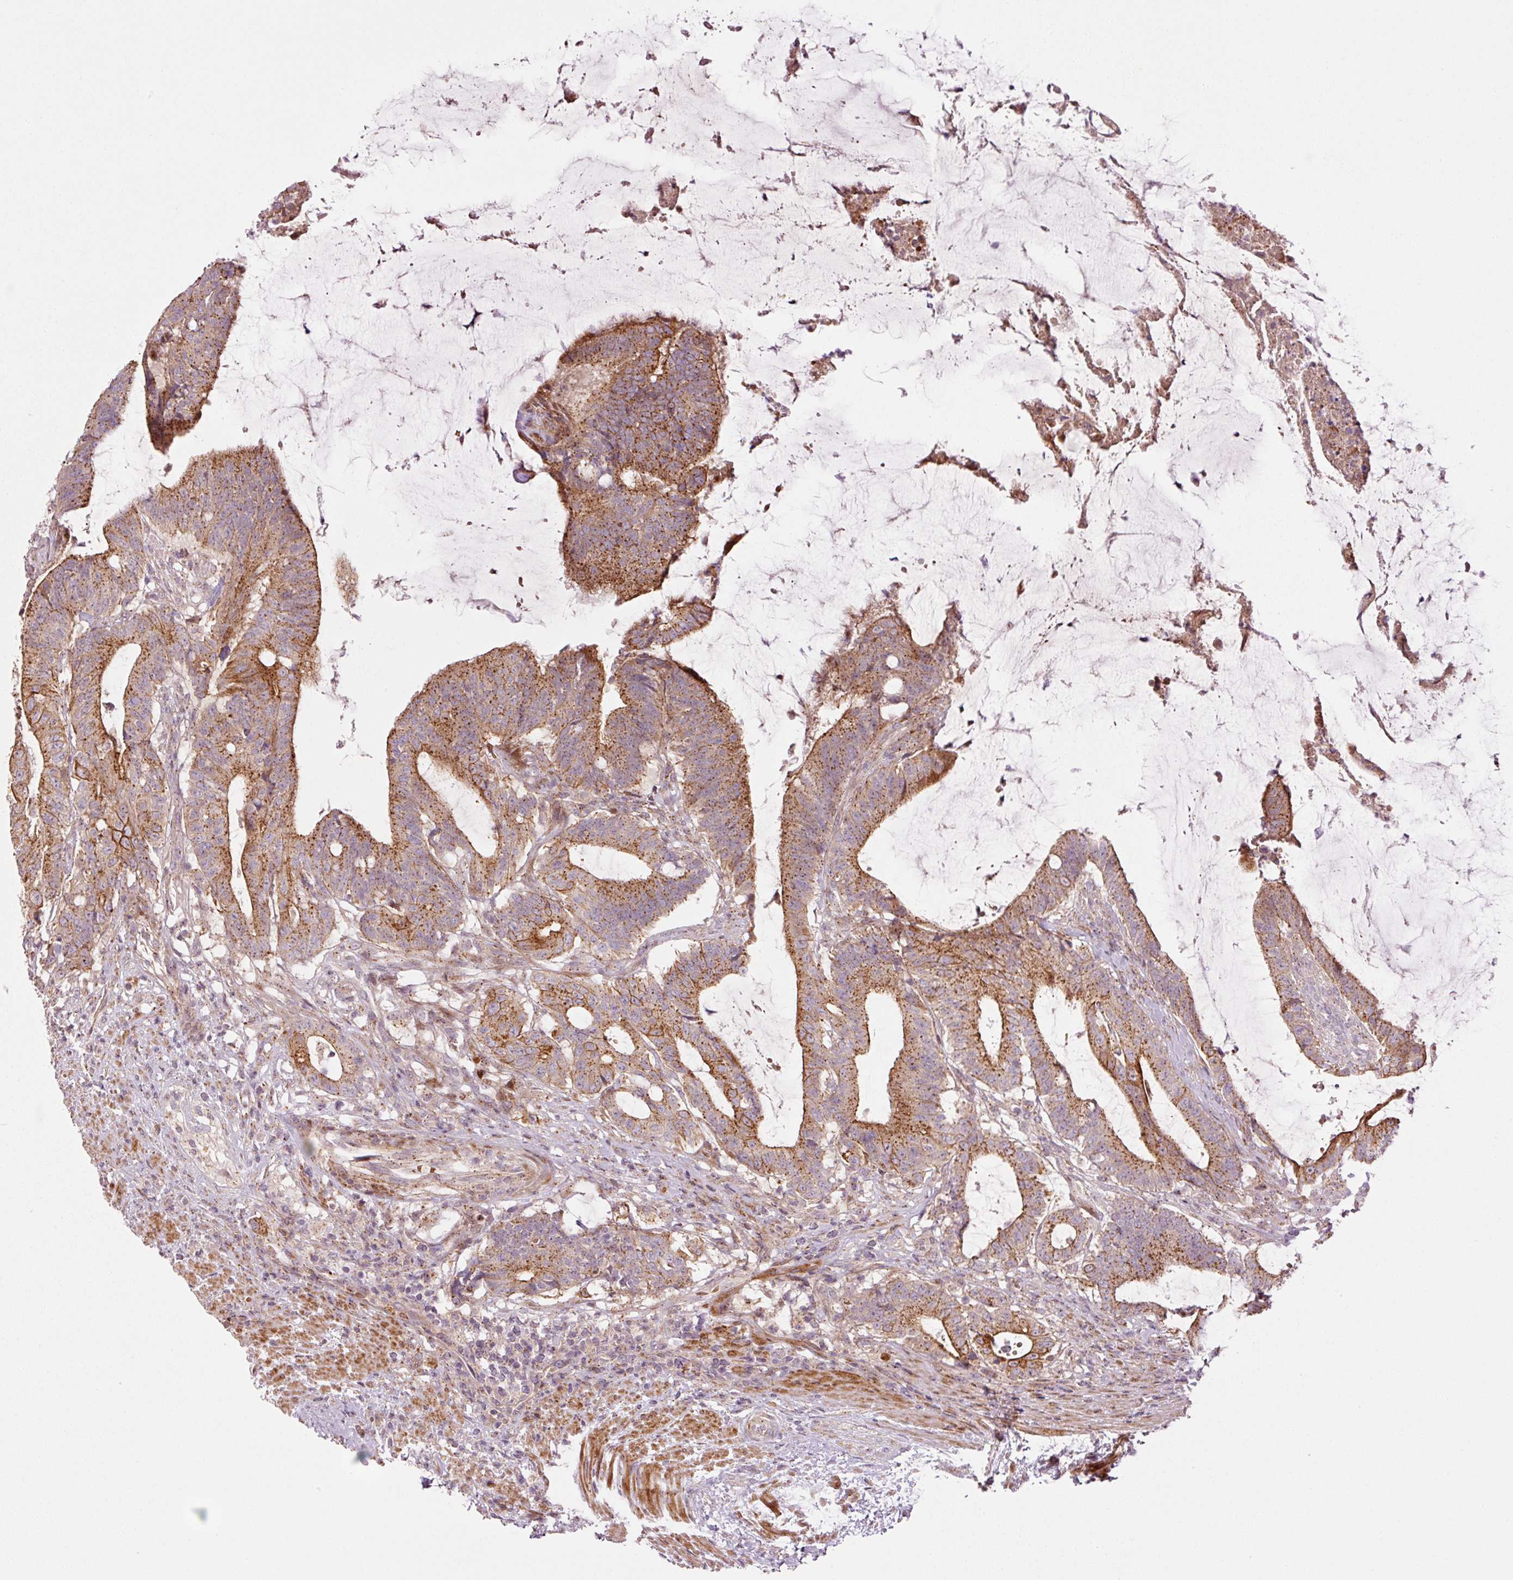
{"staining": {"intensity": "moderate", "quantity": ">75%", "location": "cytoplasmic/membranous"}, "tissue": "colorectal cancer", "cell_type": "Tumor cells", "image_type": "cancer", "snomed": [{"axis": "morphology", "description": "Adenocarcinoma, NOS"}, {"axis": "topography", "description": "Colon"}], "caption": "A medium amount of moderate cytoplasmic/membranous expression is identified in about >75% of tumor cells in adenocarcinoma (colorectal) tissue.", "gene": "ANKRD20A1", "patient": {"sex": "female", "age": 43}}